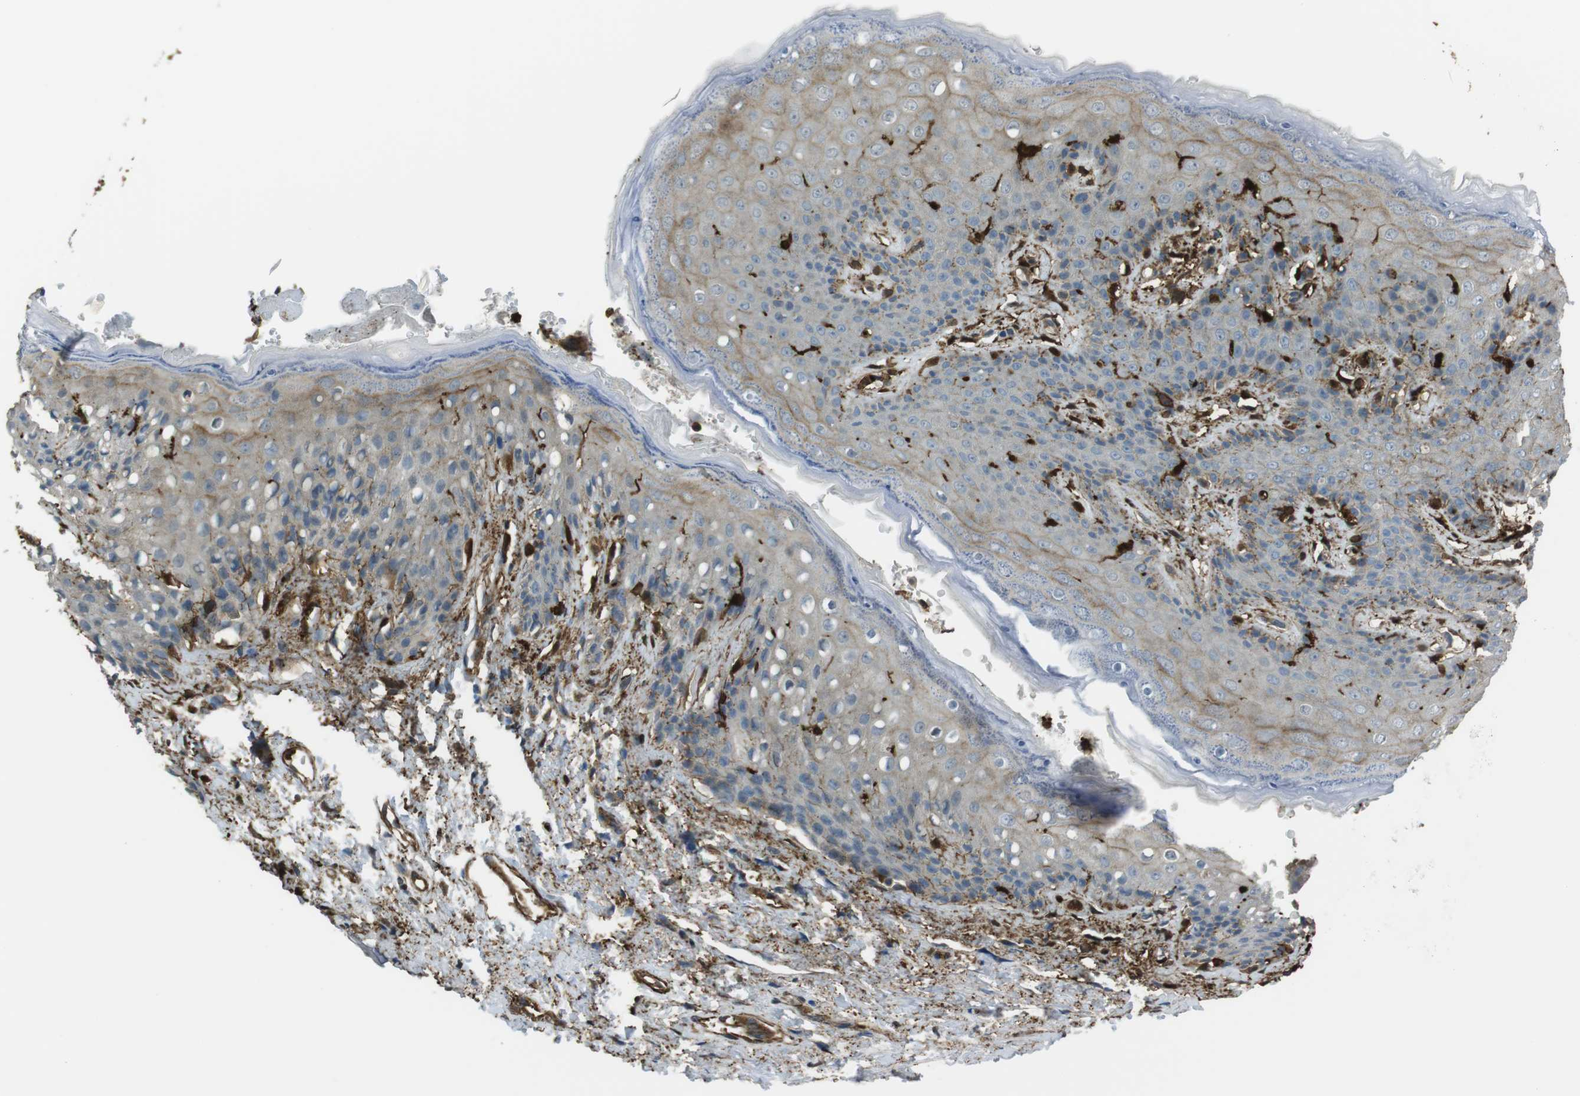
{"staining": {"intensity": "strong", "quantity": "<25%", "location": "cytoplasmic/membranous"}, "tissue": "skin", "cell_type": "Epidermal cells", "image_type": "normal", "snomed": [{"axis": "morphology", "description": "Normal tissue, NOS"}, {"axis": "topography", "description": "Anal"}], "caption": "A high-resolution micrograph shows immunohistochemistry (IHC) staining of normal skin, which displays strong cytoplasmic/membranous expression in approximately <25% of epidermal cells. The staining was performed using DAB (3,3'-diaminobenzidine), with brown indicating positive protein expression. Nuclei are stained blue with hematoxylin.", "gene": "SFT2D1", "patient": {"sex": "female", "age": 46}}